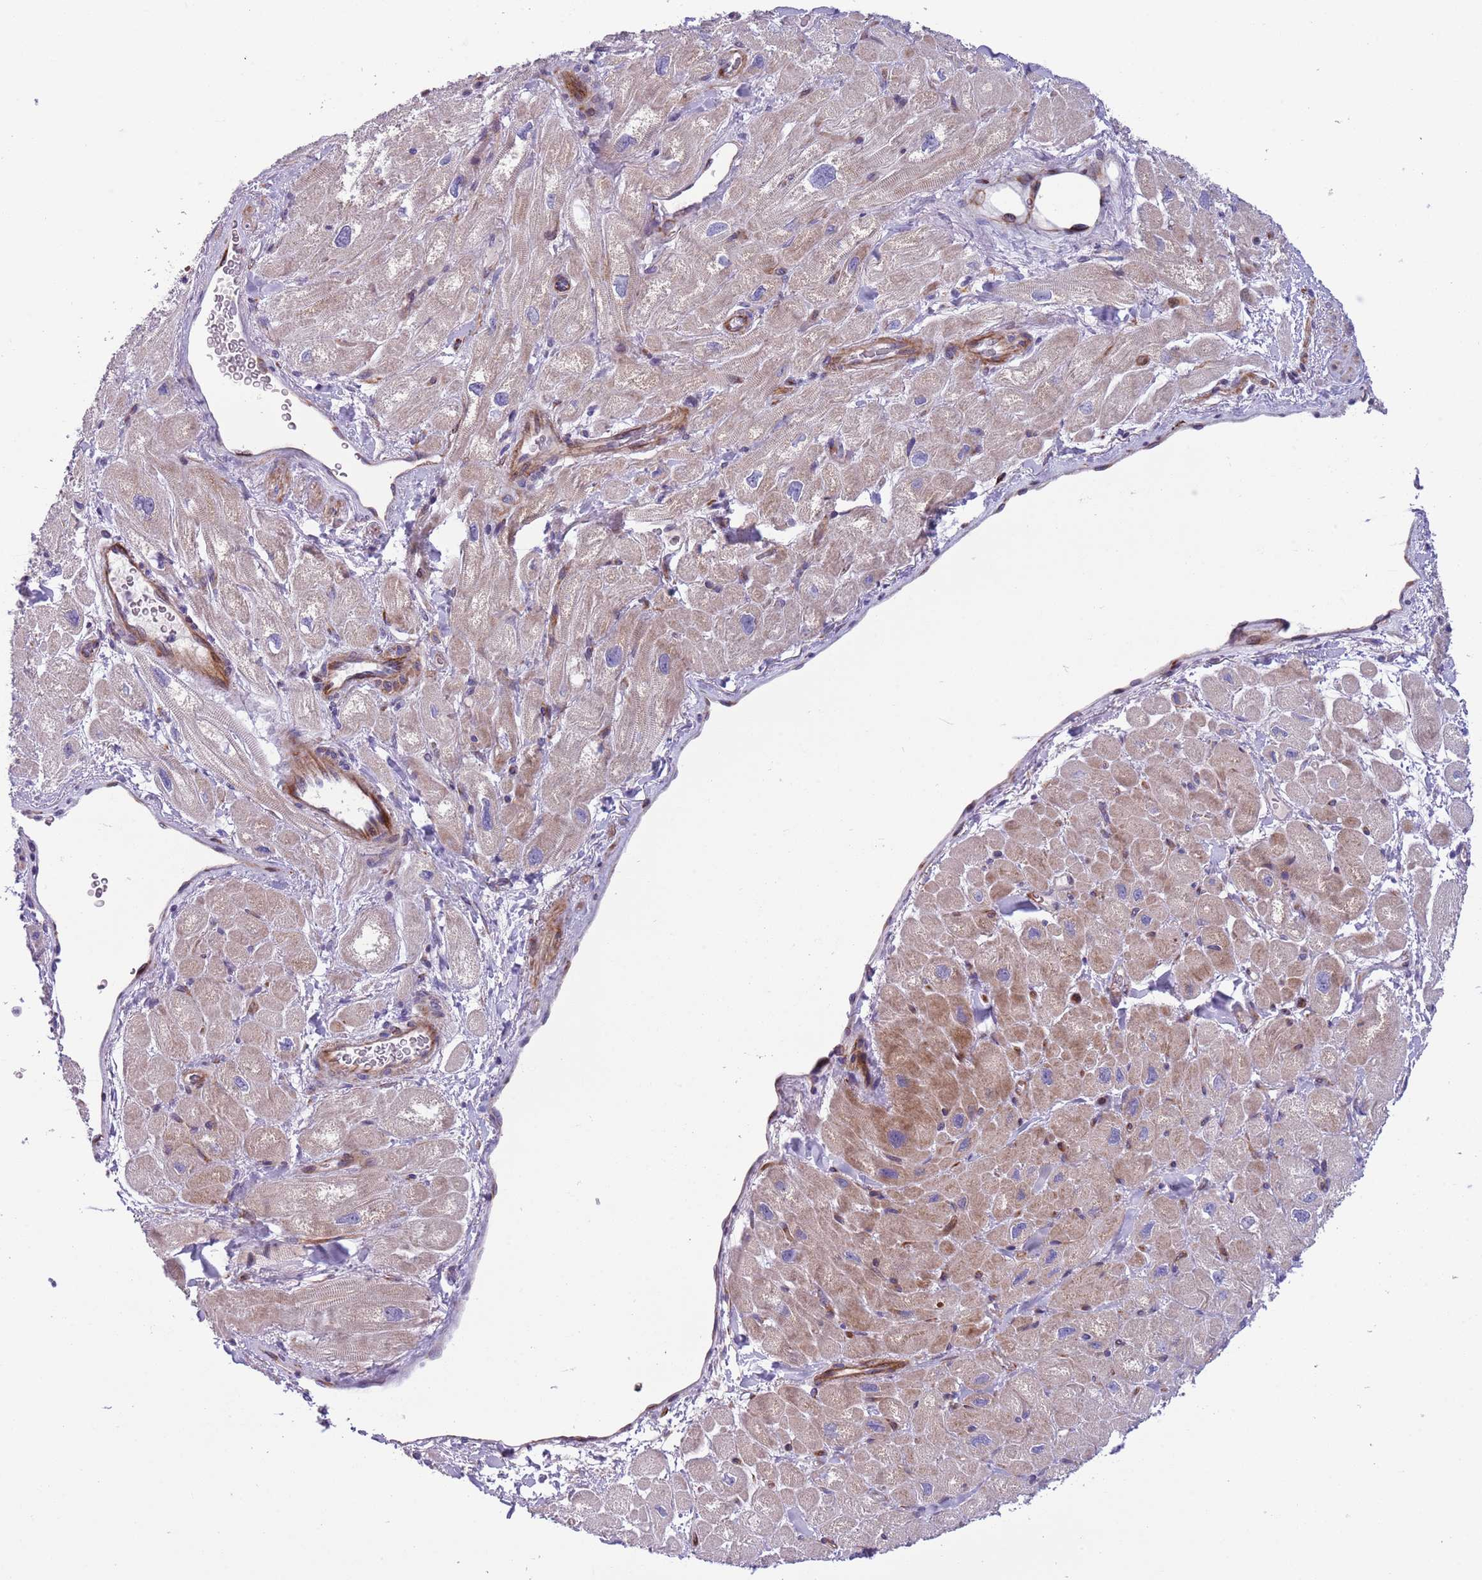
{"staining": {"intensity": "moderate", "quantity": "<25%", "location": "cytoplasmic/membranous"}, "tissue": "heart muscle", "cell_type": "Cardiomyocytes", "image_type": "normal", "snomed": [{"axis": "morphology", "description": "Normal tissue, NOS"}, {"axis": "topography", "description": "Heart"}], "caption": "Heart muscle stained with DAB (3,3'-diaminobenzidine) immunohistochemistry (IHC) reveals low levels of moderate cytoplasmic/membranous expression in about <25% of cardiomyocytes.", "gene": "MRPL32", "patient": {"sex": "male", "age": 65}}